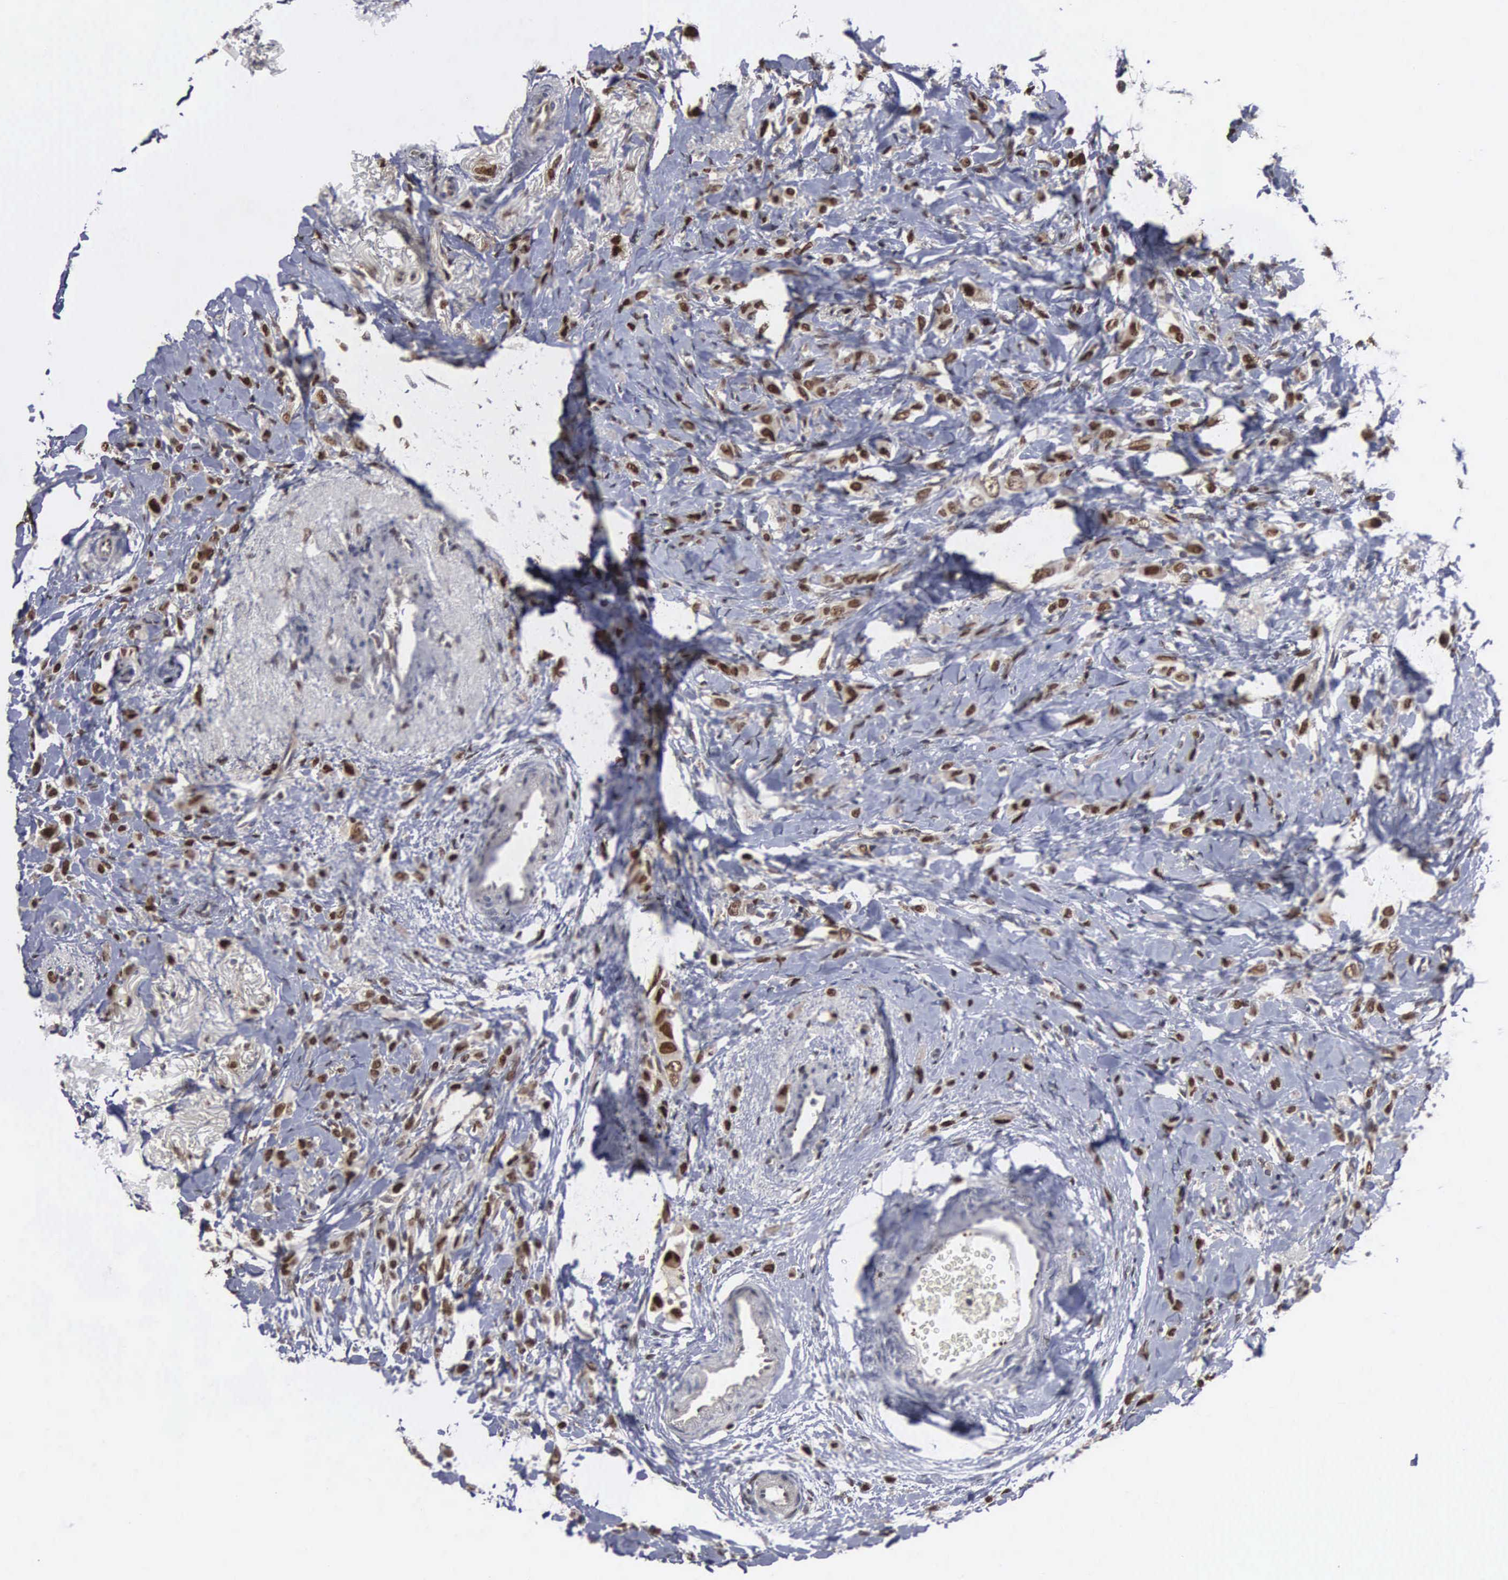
{"staining": {"intensity": "moderate", "quantity": ">75%", "location": "nuclear"}, "tissue": "breast cancer", "cell_type": "Tumor cells", "image_type": "cancer", "snomed": [{"axis": "morphology", "description": "Lobular carcinoma"}, {"axis": "topography", "description": "Breast"}], "caption": "Human breast cancer stained for a protein (brown) exhibits moderate nuclear positive positivity in about >75% of tumor cells.", "gene": "TRMT5", "patient": {"sex": "female", "age": 57}}